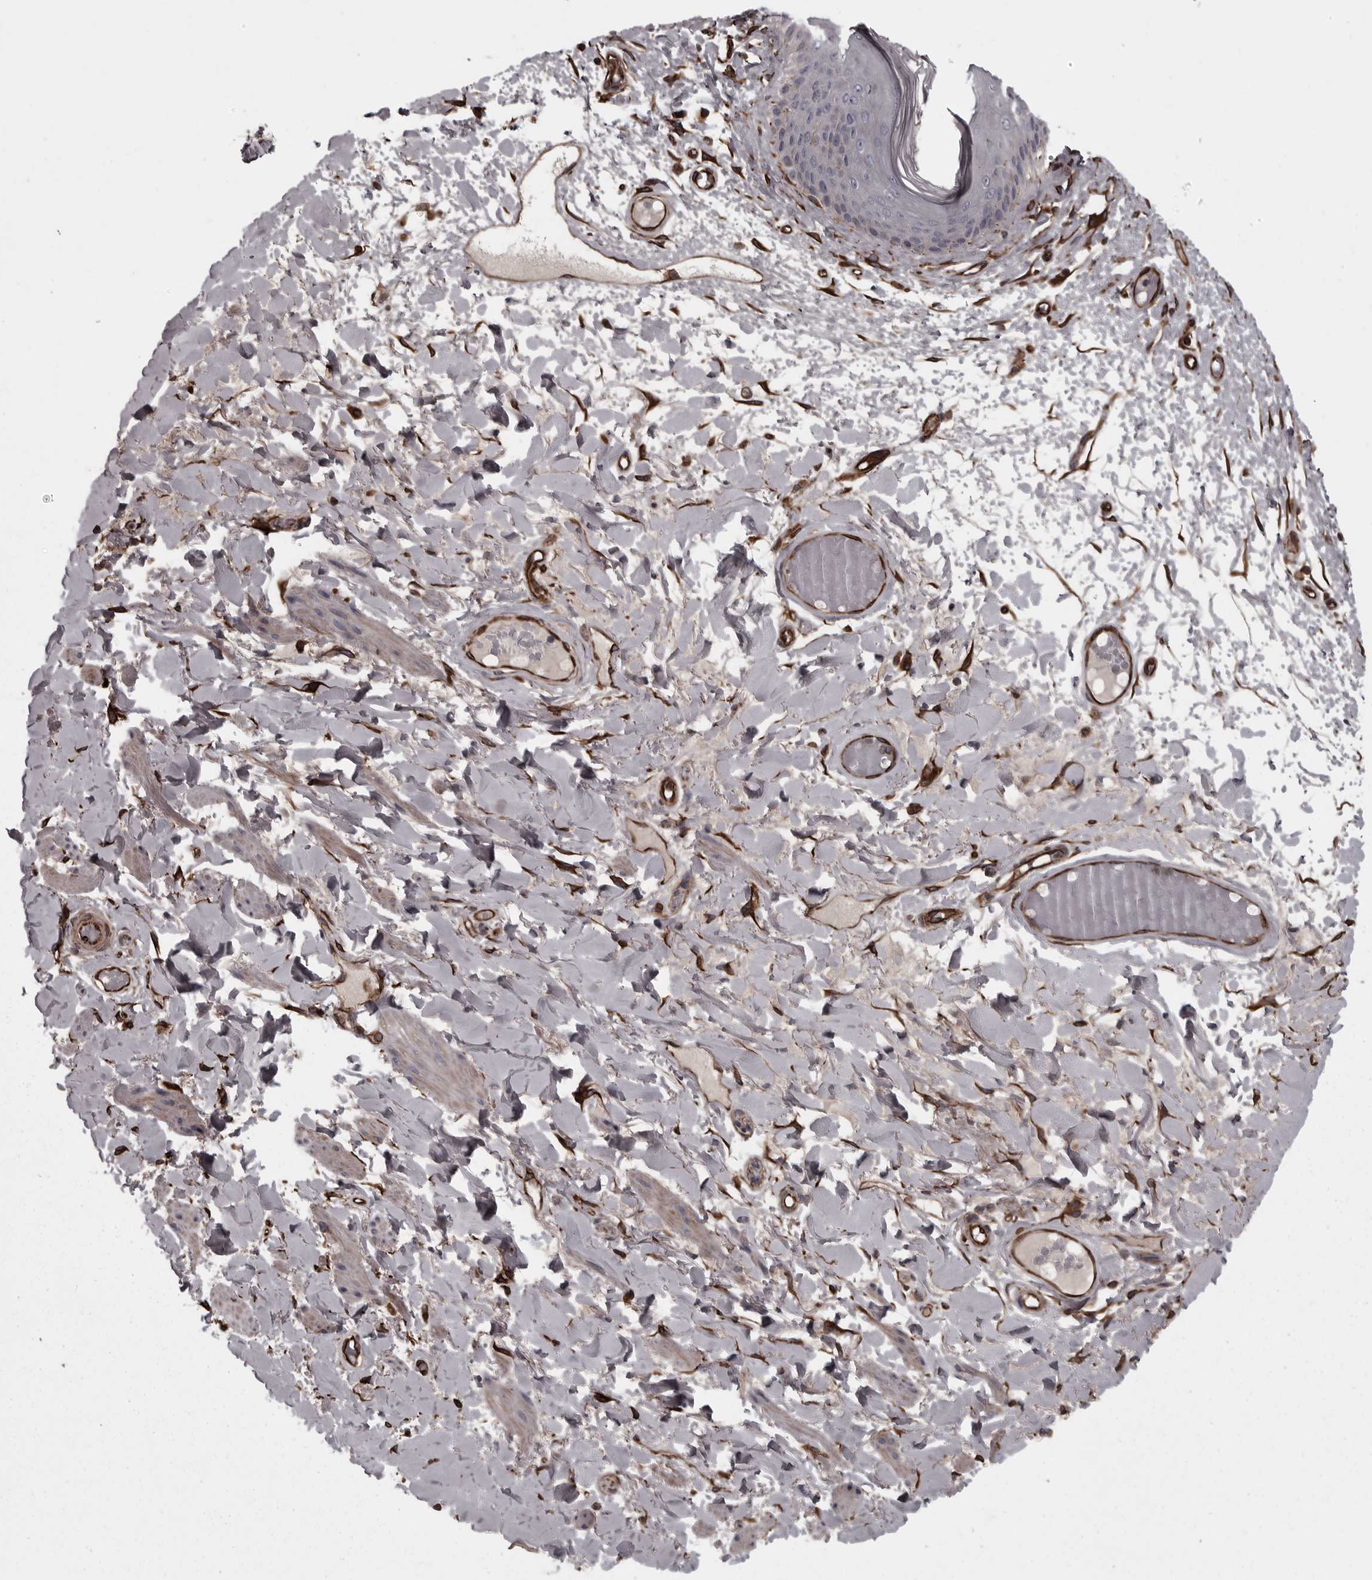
{"staining": {"intensity": "moderate", "quantity": "<25%", "location": "cytoplasmic/membranous"}, "tissue": "skin", "cell_type": "Epidermal cells", "image_type": "normal", "snomed": [{"axis": "morphology", "description": "Normal tissue, NOS"}, {"axis": "topography", "description": "Vulva"}], "caption": "Immunohistochemistry (IHC) of unremarkable human skin exhibits low levels of moderate cytoplasmic/membranous staining in about <25% of epidermal cells.", "gene": "FAAP100", "patient": {"sex": "female", "age": 73}}